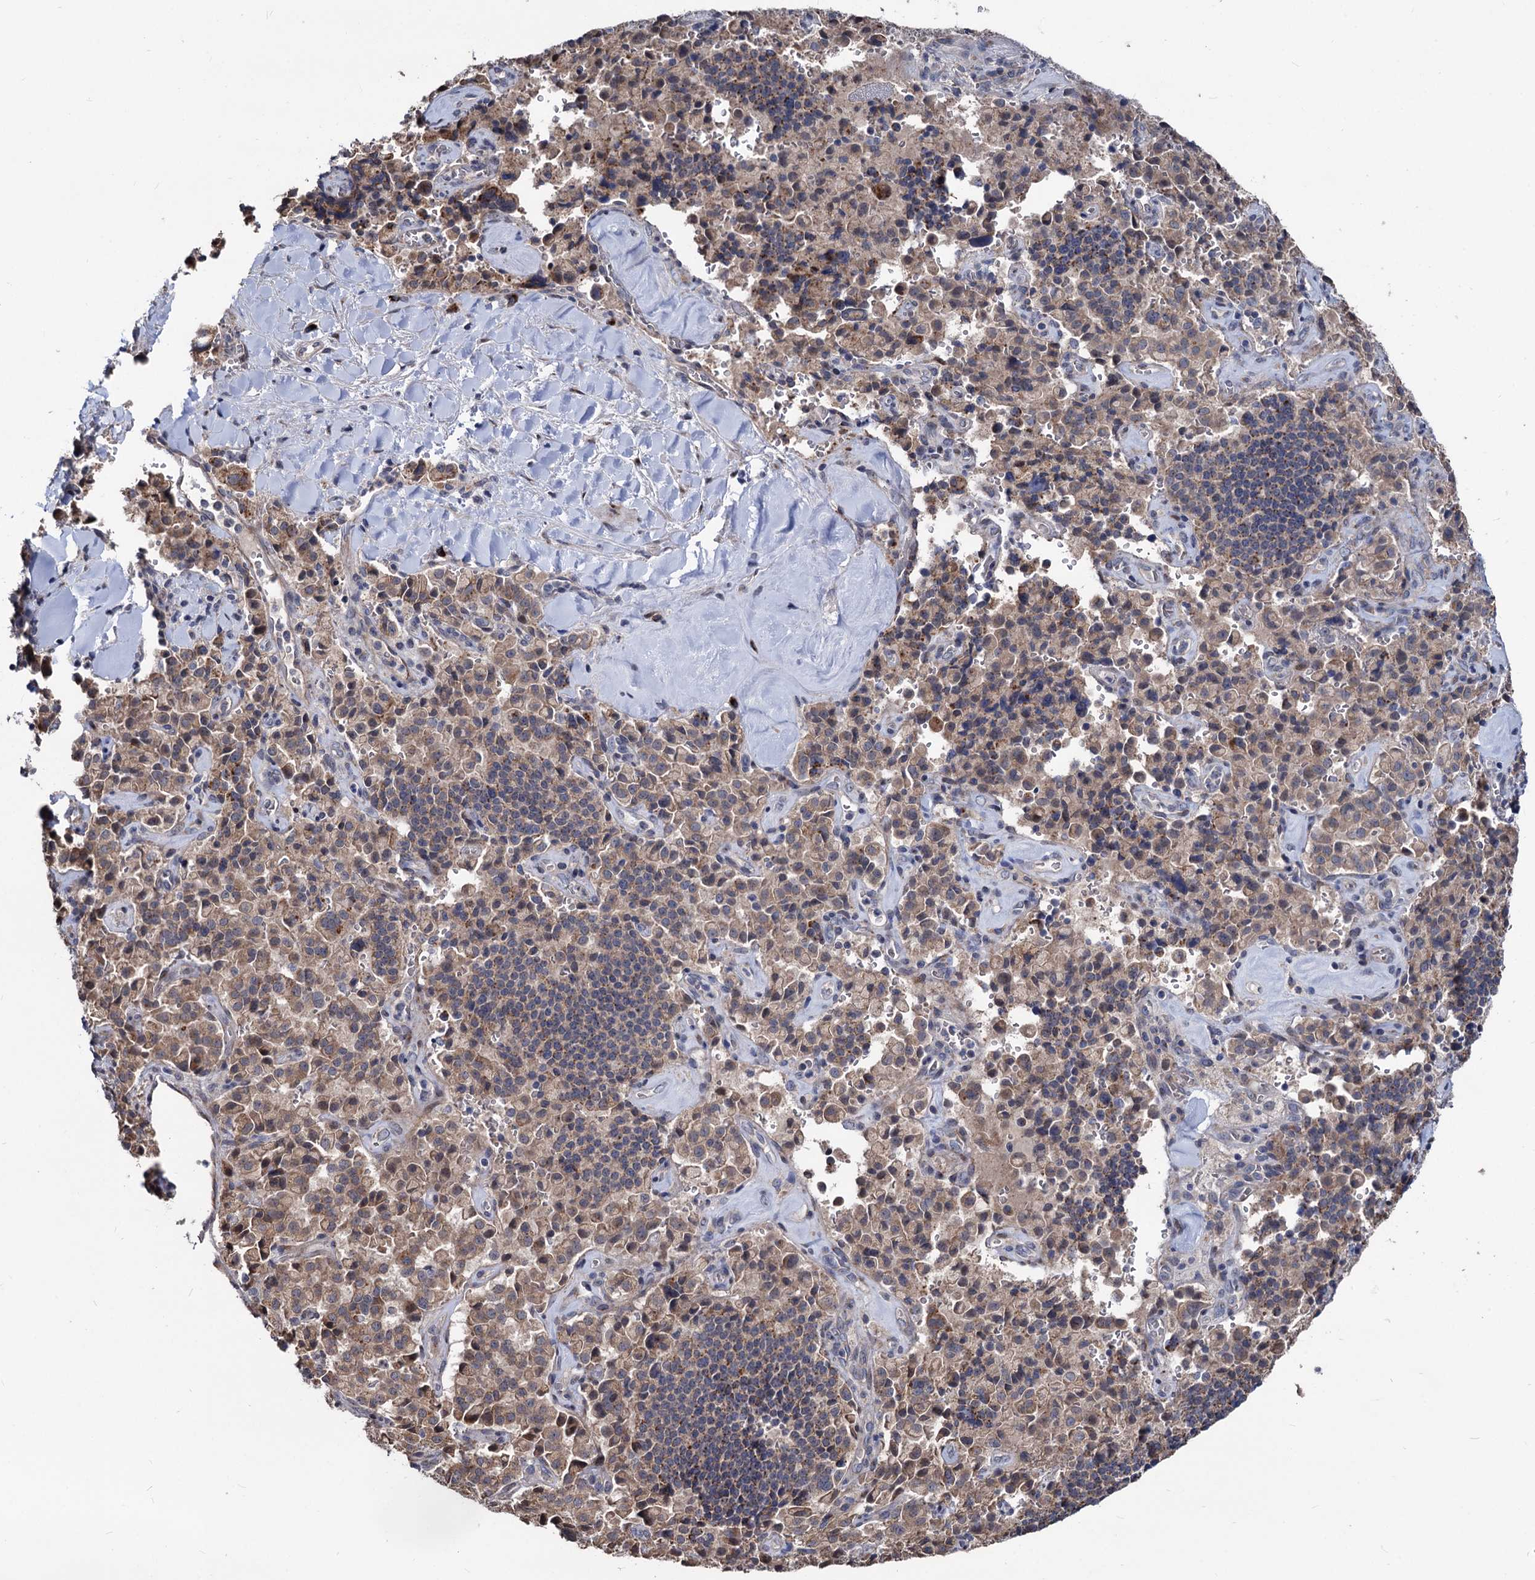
{"staining": {"intensity": "weak", "quantity": ">75%", "location": "cytoplasmic/membranous"}, "tissue": "pancreatic cancer", "cell_type": "Tumor cells", "image_type": "cancer", "snomed": [{"axis": "morphology", "description": "Adenocarcinoma, NOS"}, {"axis": "topography", "description": "Pancreas"}], "caption": "IHC staining of pancreatic cancer, which exhibits low levels of weak cytoplasmic/membranous expression in approximately >75% of tumor cells indicating weak cytoplasmic/membranous protein positivity. The staining was performed using DAB (brown) for protein detection and nuclei were counterstained in hematoxylin (blue).", "gene": "SMAGP", "patient": {"sex": "male", "age": 65}}